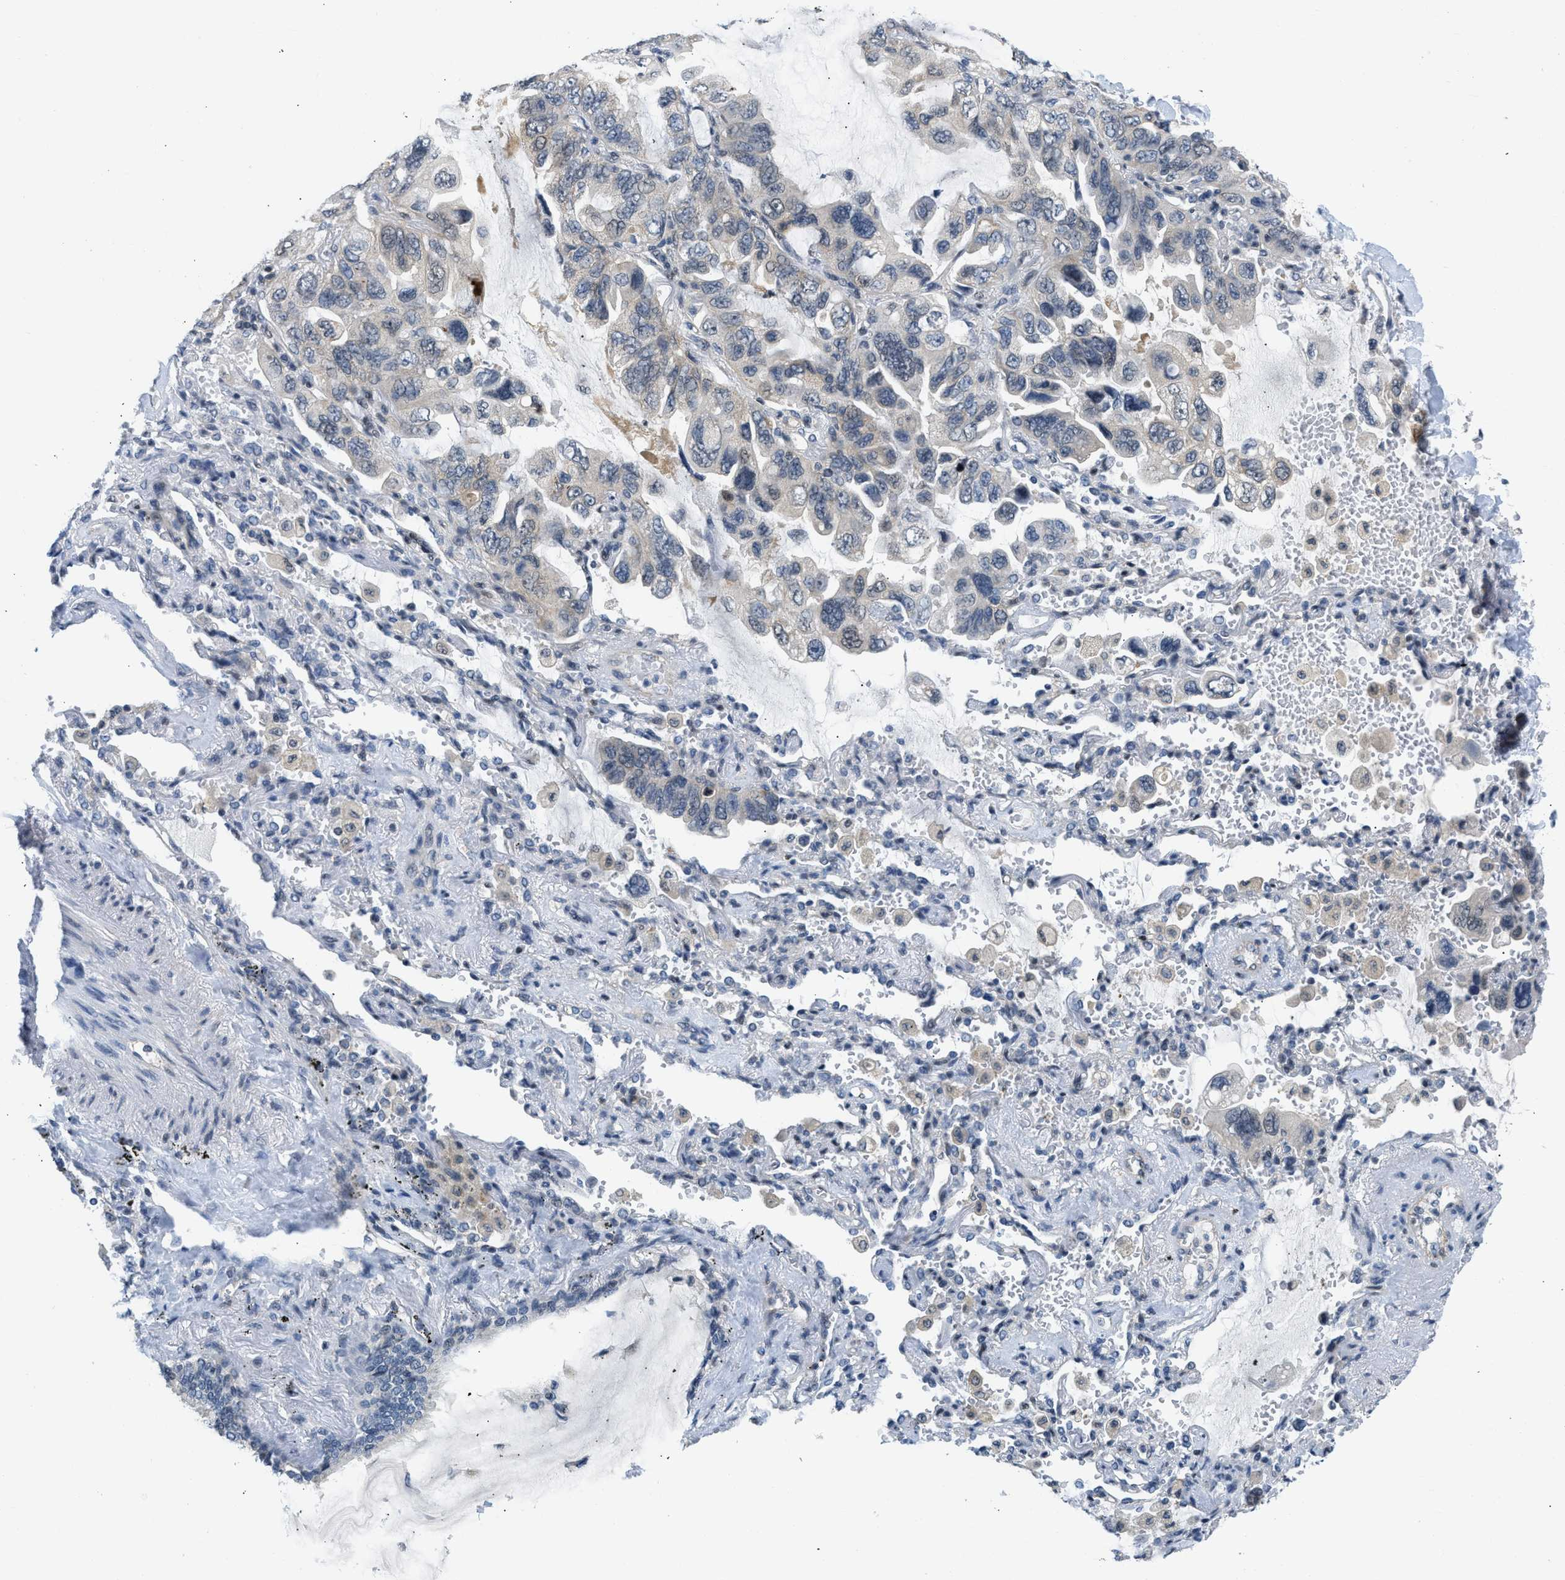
{"staining": {"intensity": "negative", "quantity": "none", "location": "none"}, "tissue": "lung cancer", "cell_type": "Tumor cells", "image_type": "cancer", "snomed": [{"axis": "morphology", "description": "Squamous cell carcinoma, NOS"}, {"axis": "topography", "description": "Lung"}], "caption": "The micrograph demonstrates no staining of tumor cells in lung cancer (squamous cell carcinoma).", "gene": "OLIG3", "patient": {"sex": "female", "age": 73}}